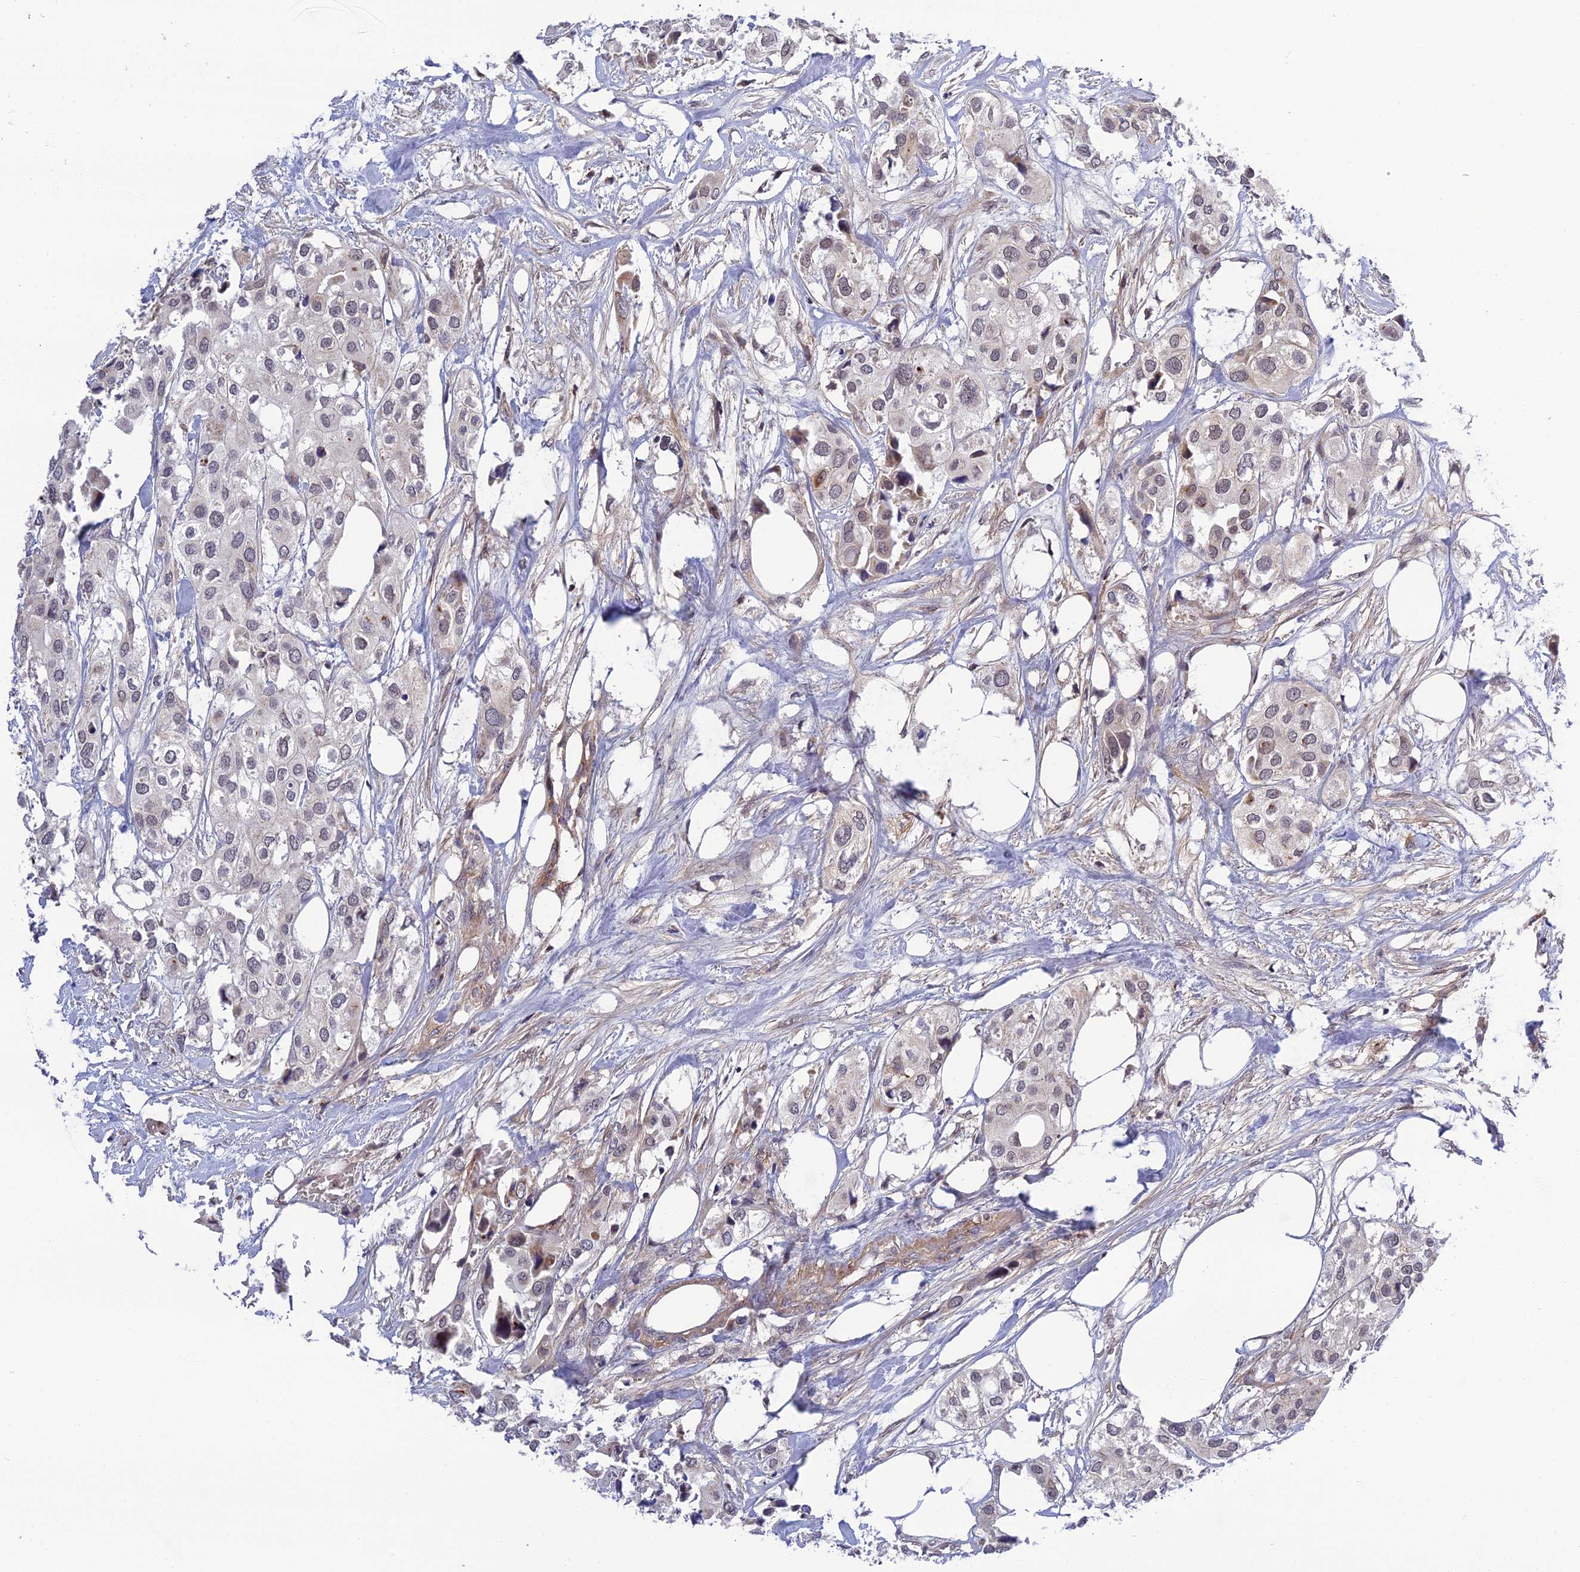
{"staining": {"intensity": "weak", "quantity": "<25%", "location": "nuclear"}, "tissue": "urothelial cancer", "cell_type": "Tumor cells", "image_type": "cancer", "snomed": [{"axis": "morphology", "description": "Urothelial carcinoma, High grade"}, {"axis": "topography", "description": "Urinary bladder"}], "caption": "IHC photomicrograph of neoplastic tissue: urothelial cancer stained with DAB (3,3'-diaminobenzidine) exhibits no significant protein expression in tumor cells. (Brightfield microscopy of DAB (3,3'-diaminobenzidine) immunohistochemistry at high magnification).", "gene": "REXO1", "patient": {"sex": "male", "age": 64}}